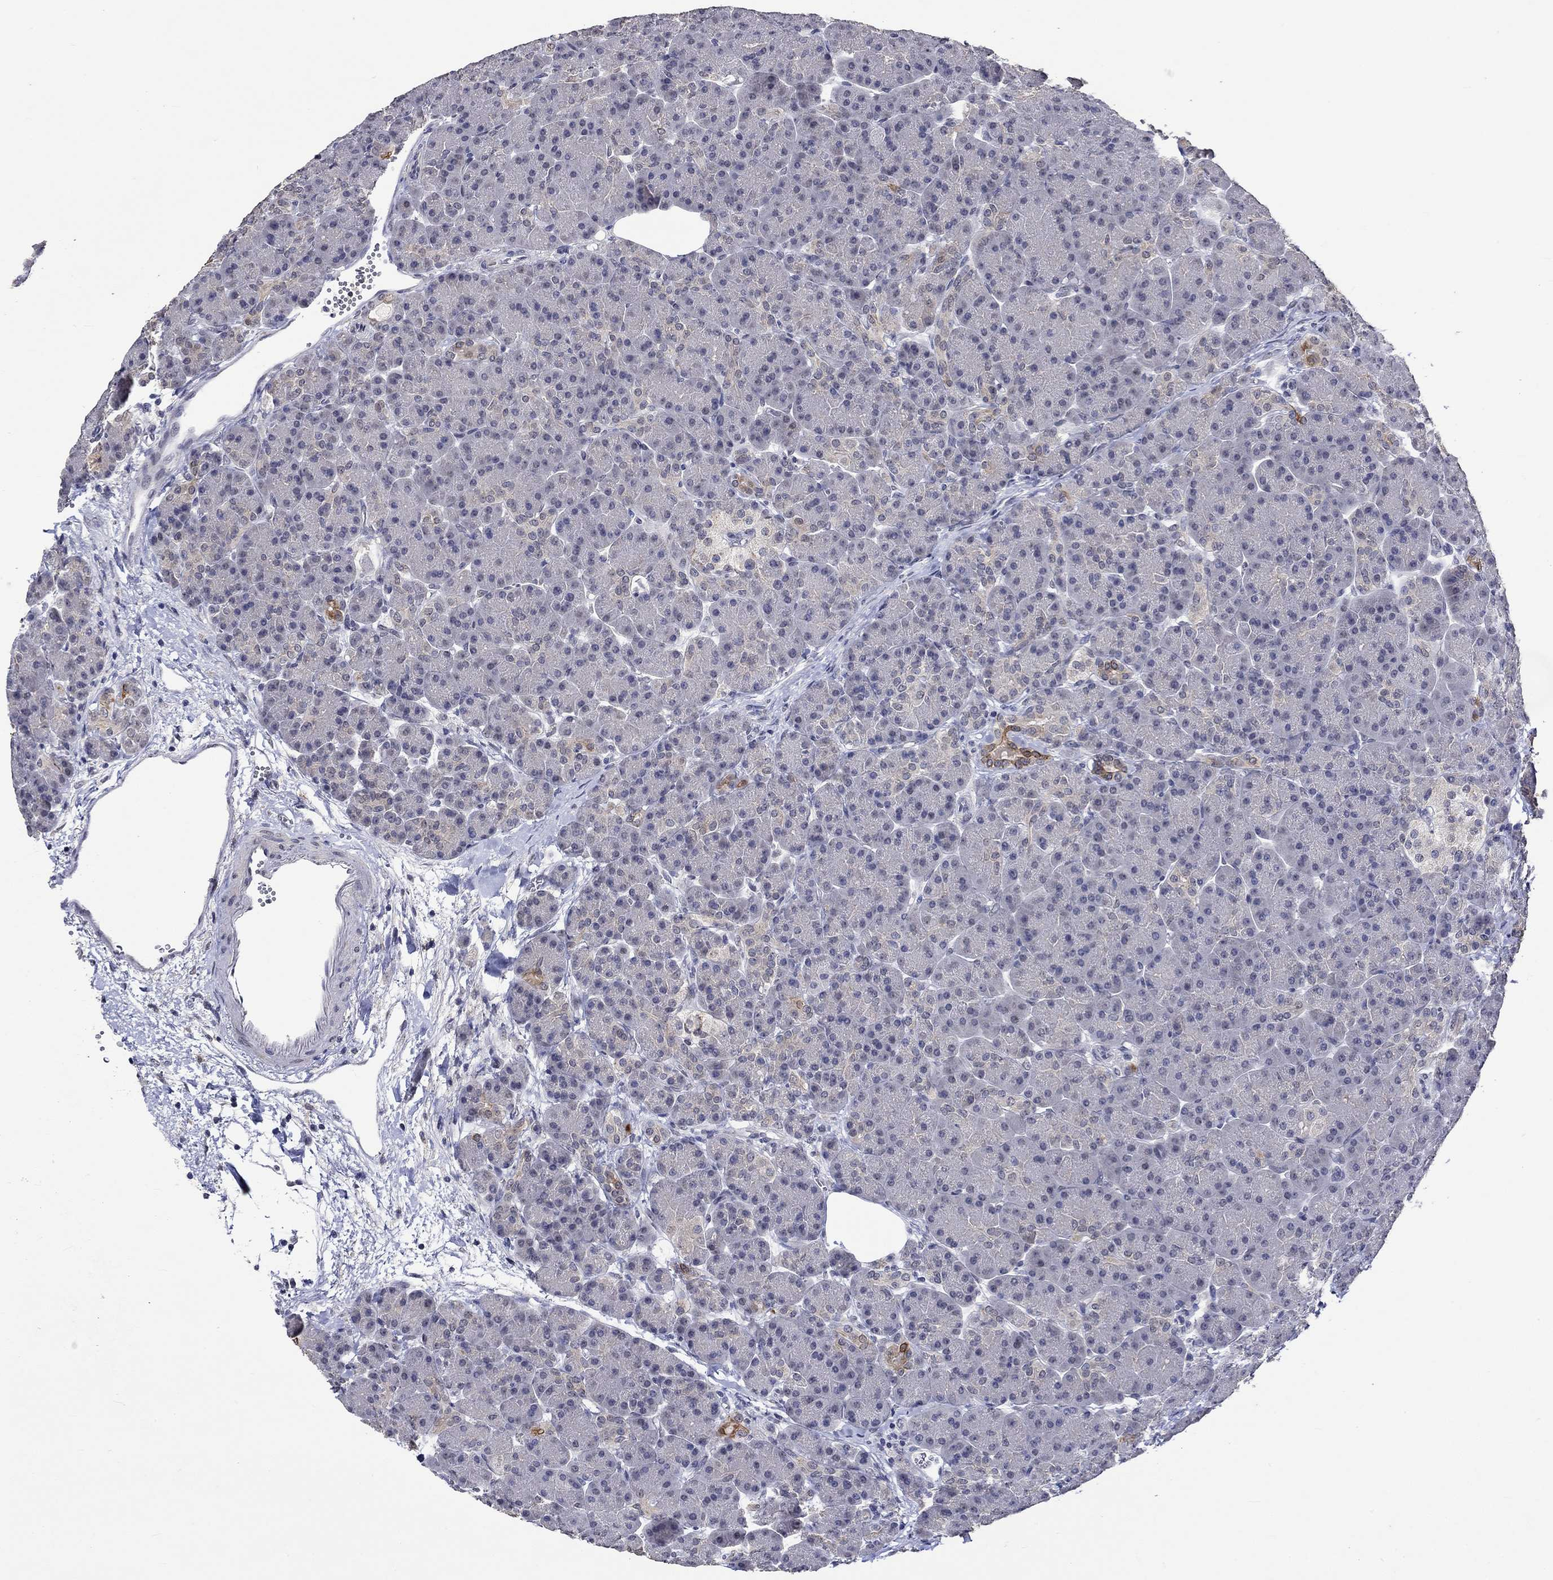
{"staining": {"intensity": "moderate", "quantity": "<25%", "location": "cytoplasmic/membranous"}, "tissue": "pancreas", "cell_type": "Exocrine glandular cells", "image_type": "normal", "snomed": [{"axis": "morphology", "description": "Normal tissue, NOS"}, {"axis": "topography", "description": "Pancreas"}], "caption": "Benign pancreas exhibits moderate cytoplasmic/membranous staining in approximately <25% of exocrine glandular cells, visualized by immunohistochemistry.", "gene": "DDX3Y", "patient": {"sex": "female", "age": 63}}